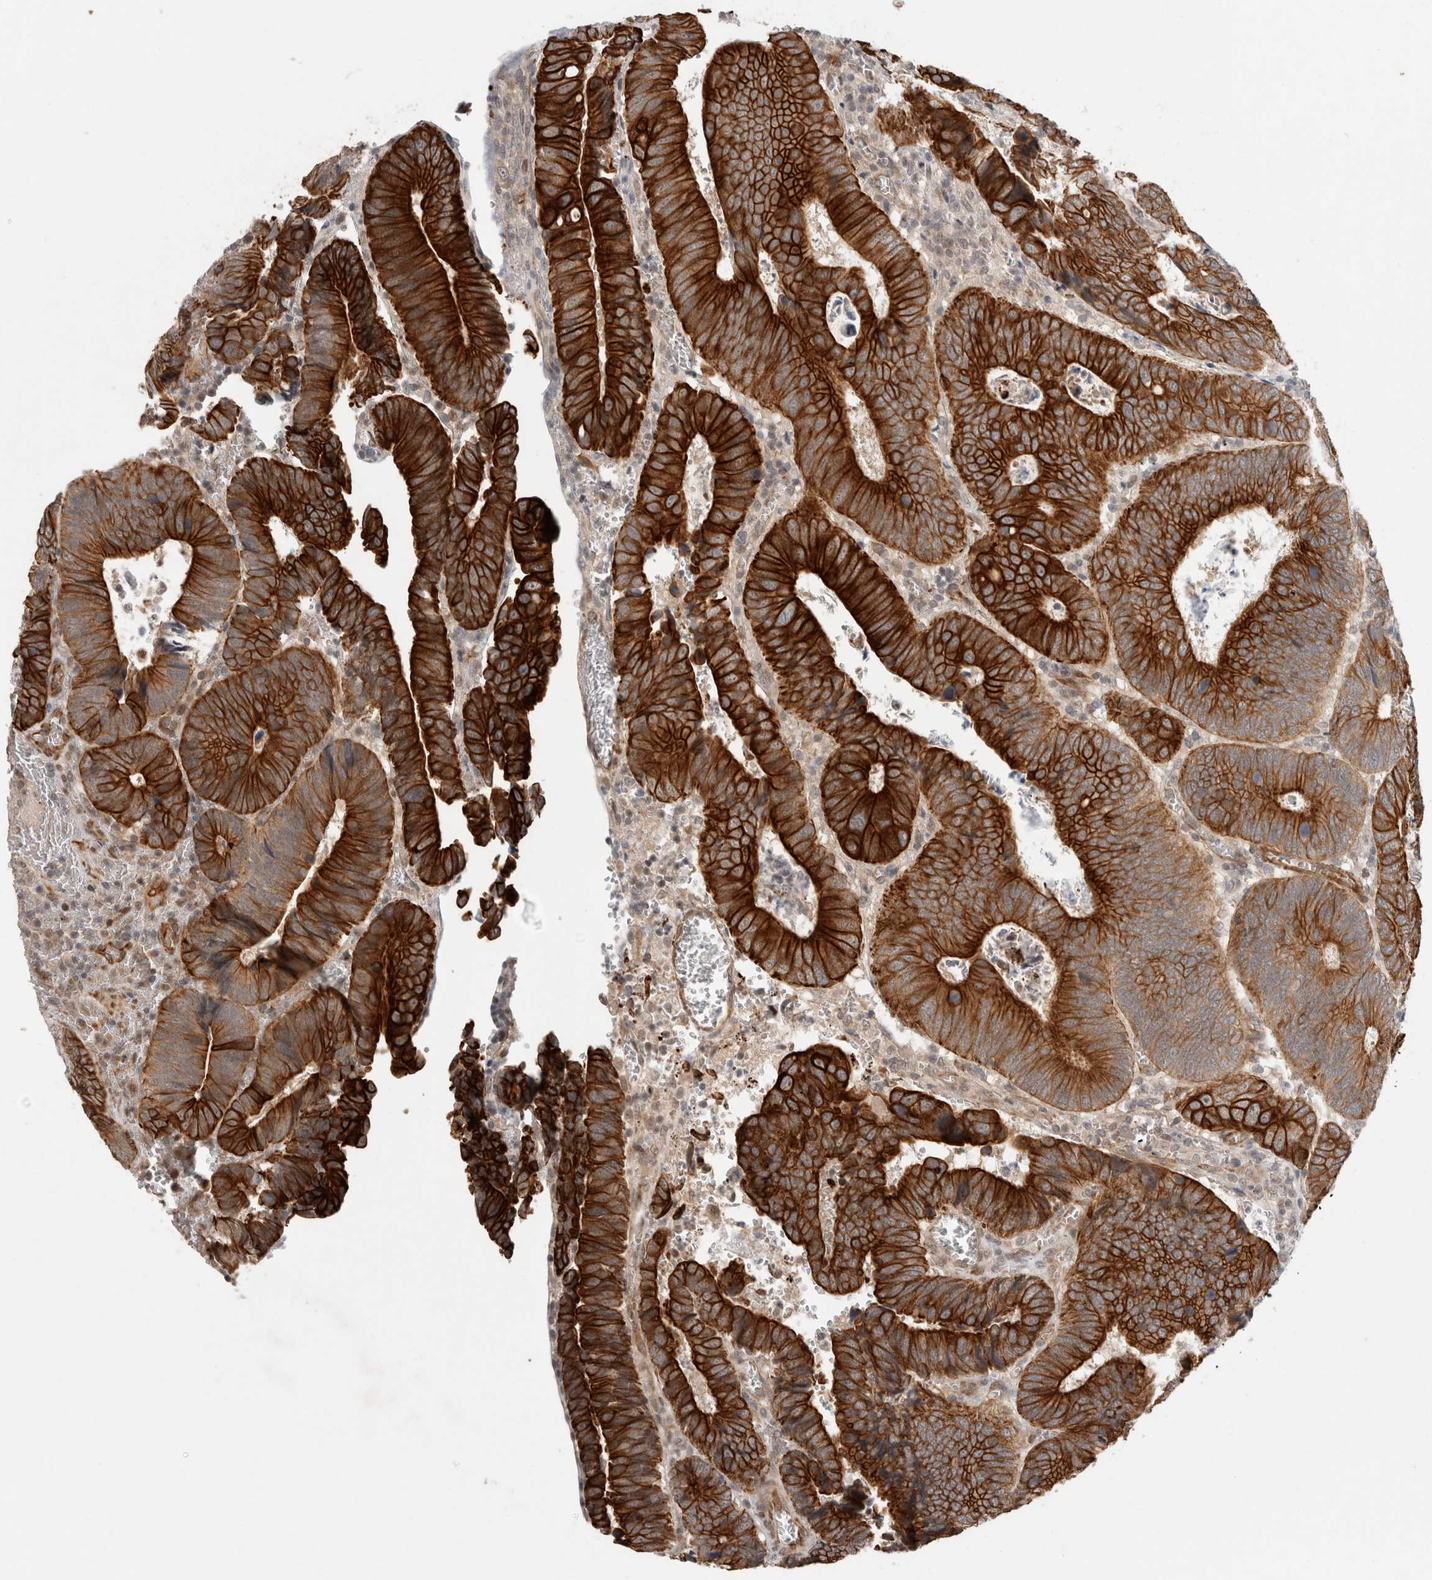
{"staining": {"intensity": "strong", "quantity": ">75%", "location": "cytoplasmic/membranous"}, "tissue": "colorectal cancer", "cell_type": "Tumor cells", "image_type": "cancer", "snomed": [{"axis": "morphology", "description": "Inflammation, NOS"}, {"axis": "morphology", "description": "Adenocarcinoma, NOS"}, {"axis": "topography", "description": "Colon"}], "caption": "Immunohistochemistry of adenocarcinoma (colorectal) demonstrates high levels of strong cytoplasmic/membranous staining in about >75% of tumor cells.", "gene": "CRISPLD1", "patient": {"sex": "male", "age": 72}}